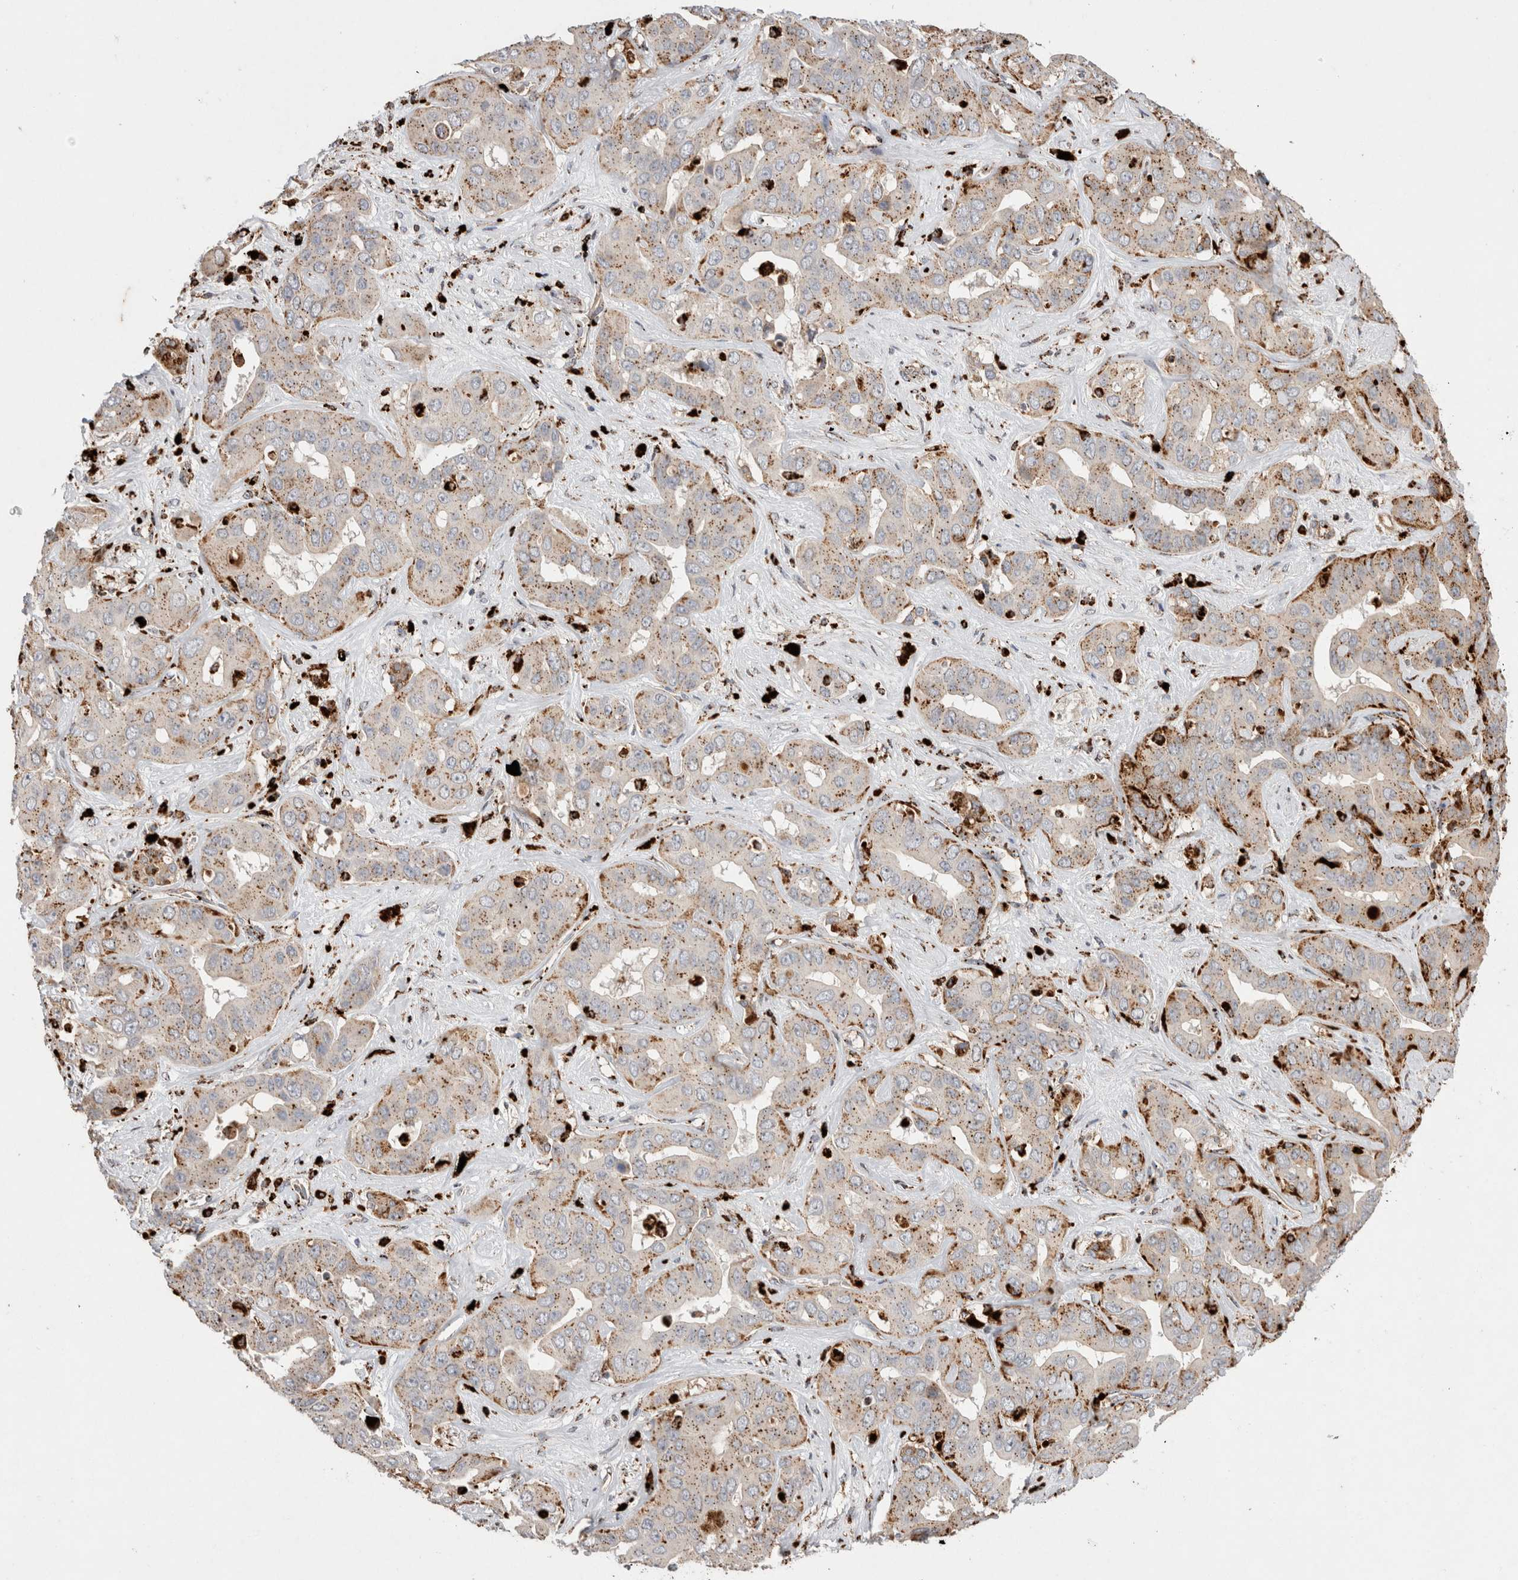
{"staining": {"intensity": "moderate", "quantity": ">75%", "location": "cytoplasmic/membranous"}, "tissue": "liver cancer", "cell_type": "Tumor cells", "image_type": "cancer", "snomed": [{"axis": "morphology", "description": "Cholangiocarcinoma"}, {"axis": "topography", "description": "Liver"}], "caption": "This micrograph shows liver cancer stained with IHC to label a protein in brown. The cytoplasmic/membranous of tumor cells show moderate positivity for the protein. Nuclei are counter-stained blue.", "gene": "CTSA", "patient": {"sex": "female", "age": 52}}